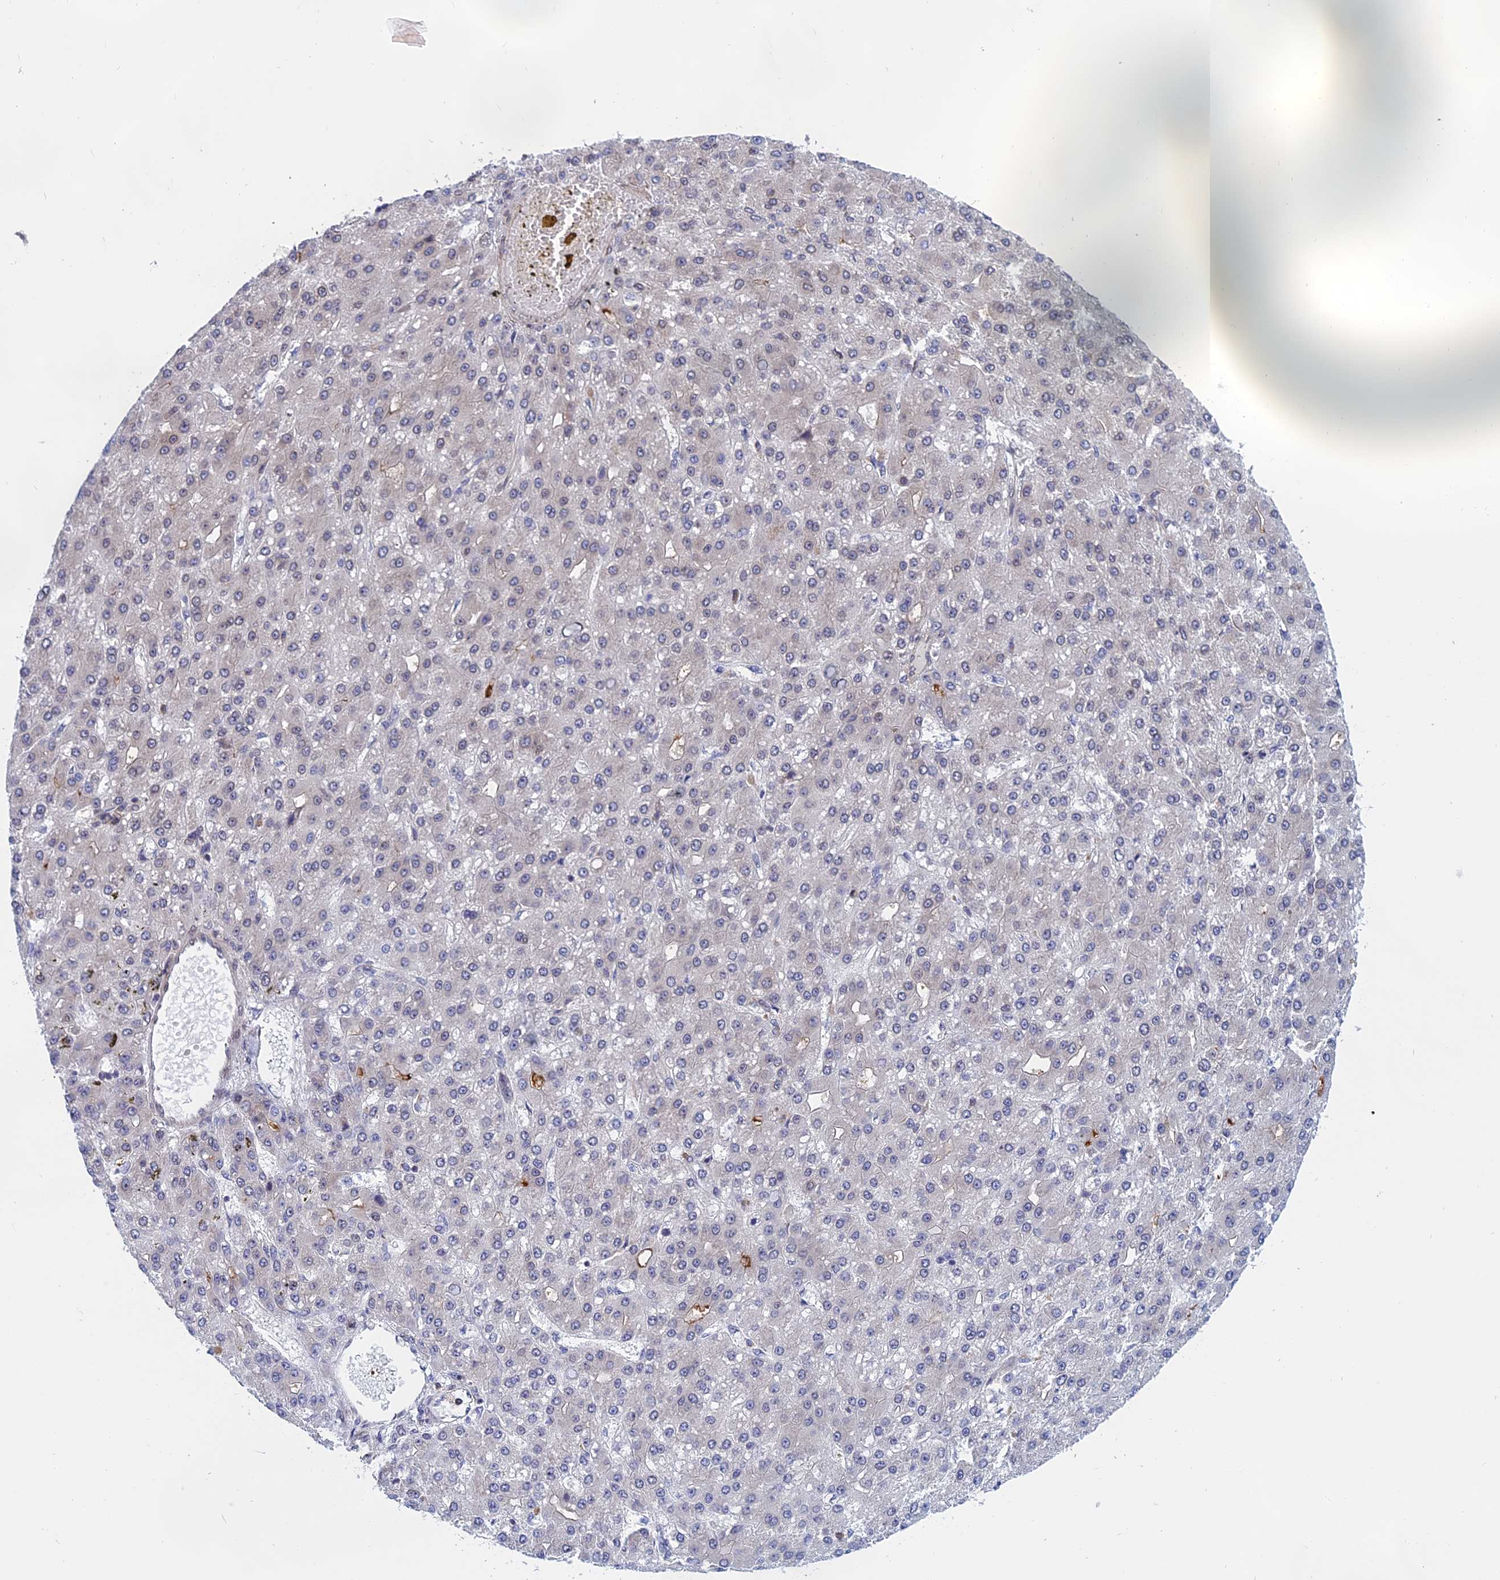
{"staining": {"intensity": "negative", "quantity": "none", "location": "none"}, "tissue": "liver cancer", "cell_type": "Tumor cells", "image_type": "cancer", "snomed": [{"axis": "morphology", "description": "Carcinoma, Hepatocellular, NOS"}, {"axis": "topography", "description": "Liver"}], "caption": "Liver hepatocellular carcinoma stained for a protein using immunohistochemistry exhibits no positivity tumor cells.", "gene": "NAA10", "patient": {"sex": "male", "age": 67}}